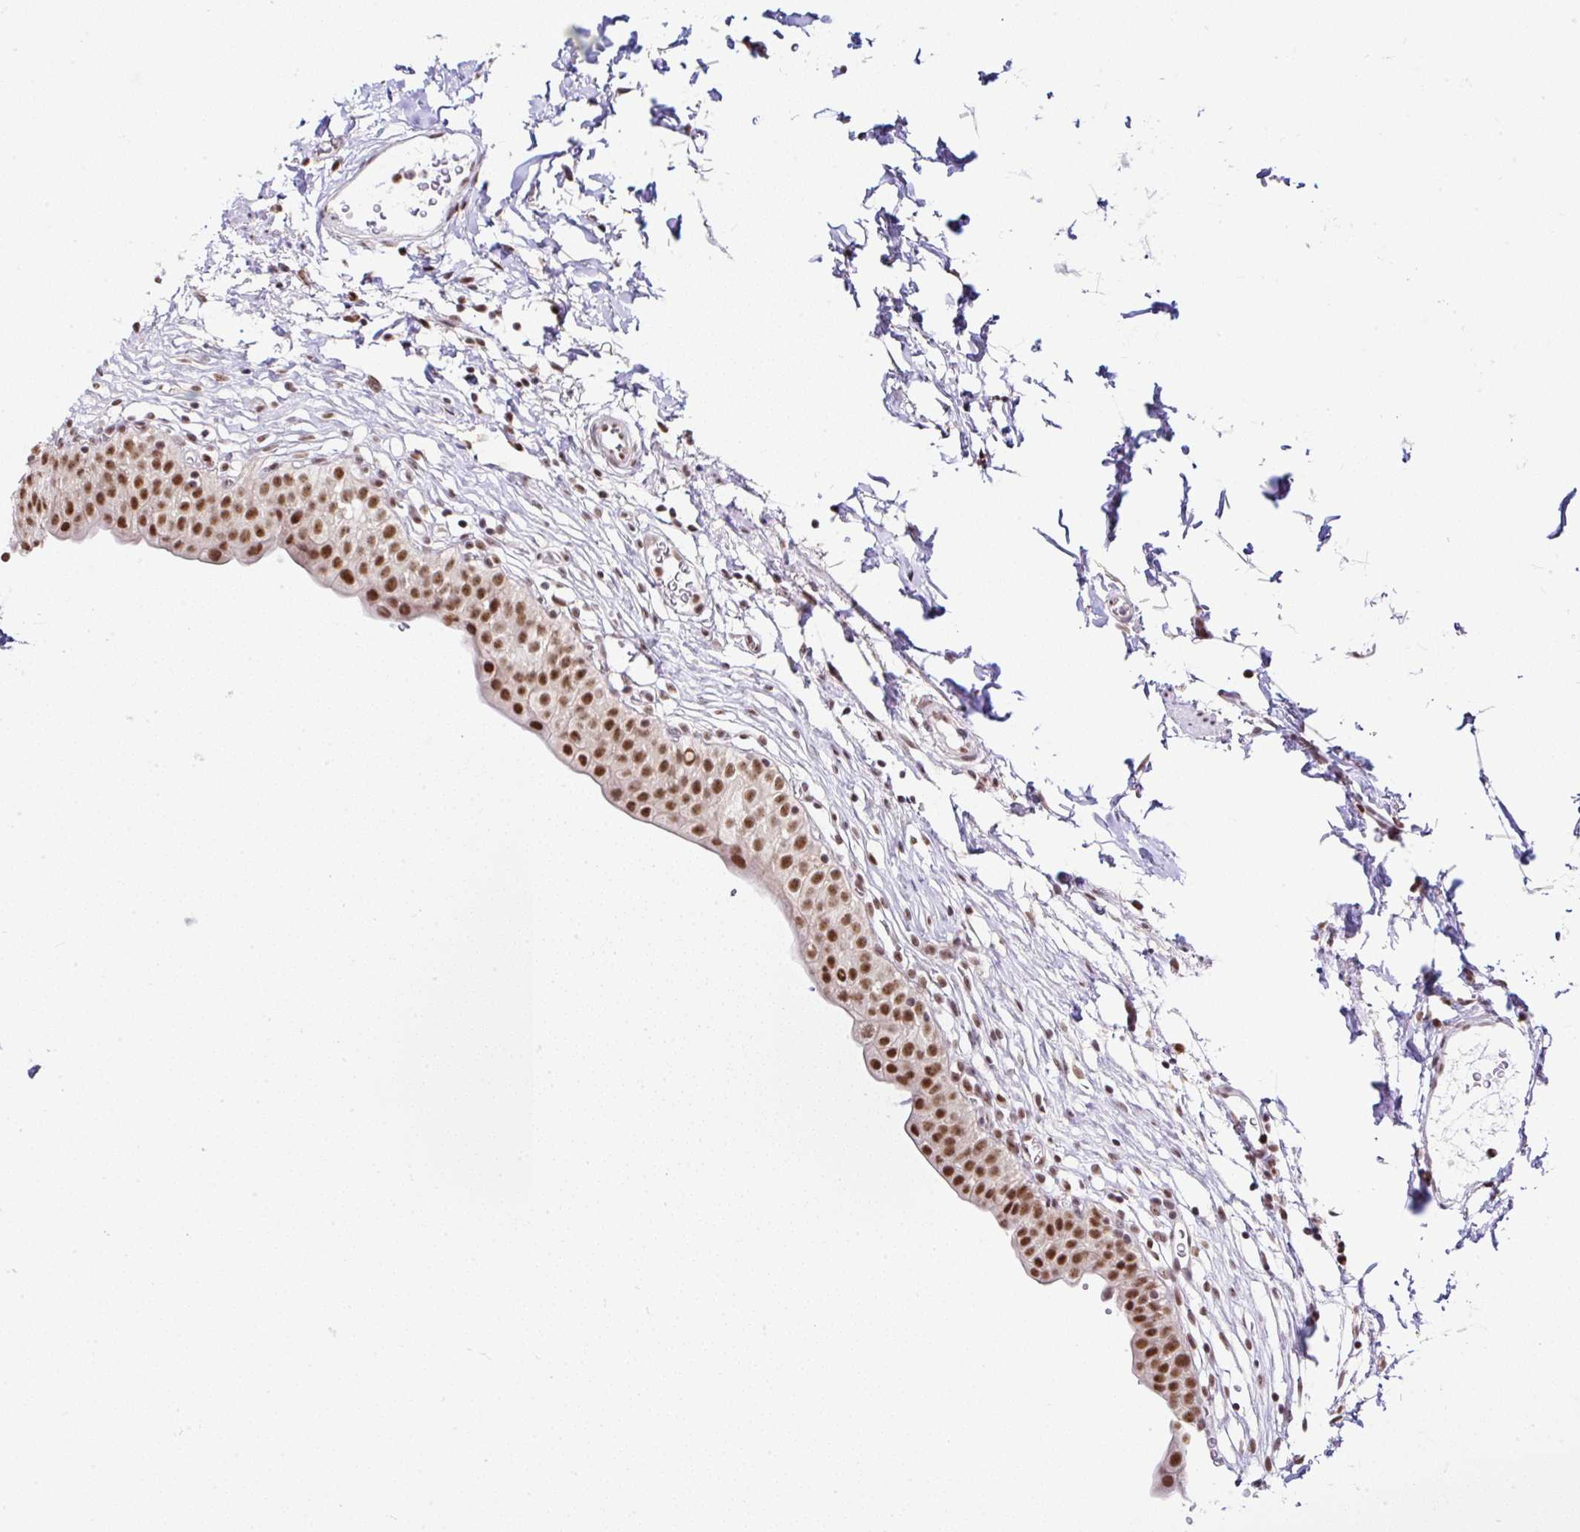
{"staining": {"intensity": "strong", "quantity": ">75%", "location": "nuclear"}, "tissue": "urinary bladder", "cell_type": "Urothelial cells", "image_type": "normal", "snomed": [{"axis": "morphology", "description": "Normal tissue, NOS"}, {"axis": "topography", "description": "Urinary bladder"}, {"axis": "topography", "description": "Peripheral nerve tissue"}], "caption": "Immunohistochemistry (DAB (3,3'-diaminobenzidine)) staining of unremarkable urinary bladder displays strong nuclear protein expression in approximately >75% of urothelial cells. (Stains: DAB (3,3'-diaminobenzidine) in brown, nuclei in blue, Microscopy: brightfield microscopy at high magnification).", "gene": "PTPN2", "patient": {"sex": "male", "age": 55}}